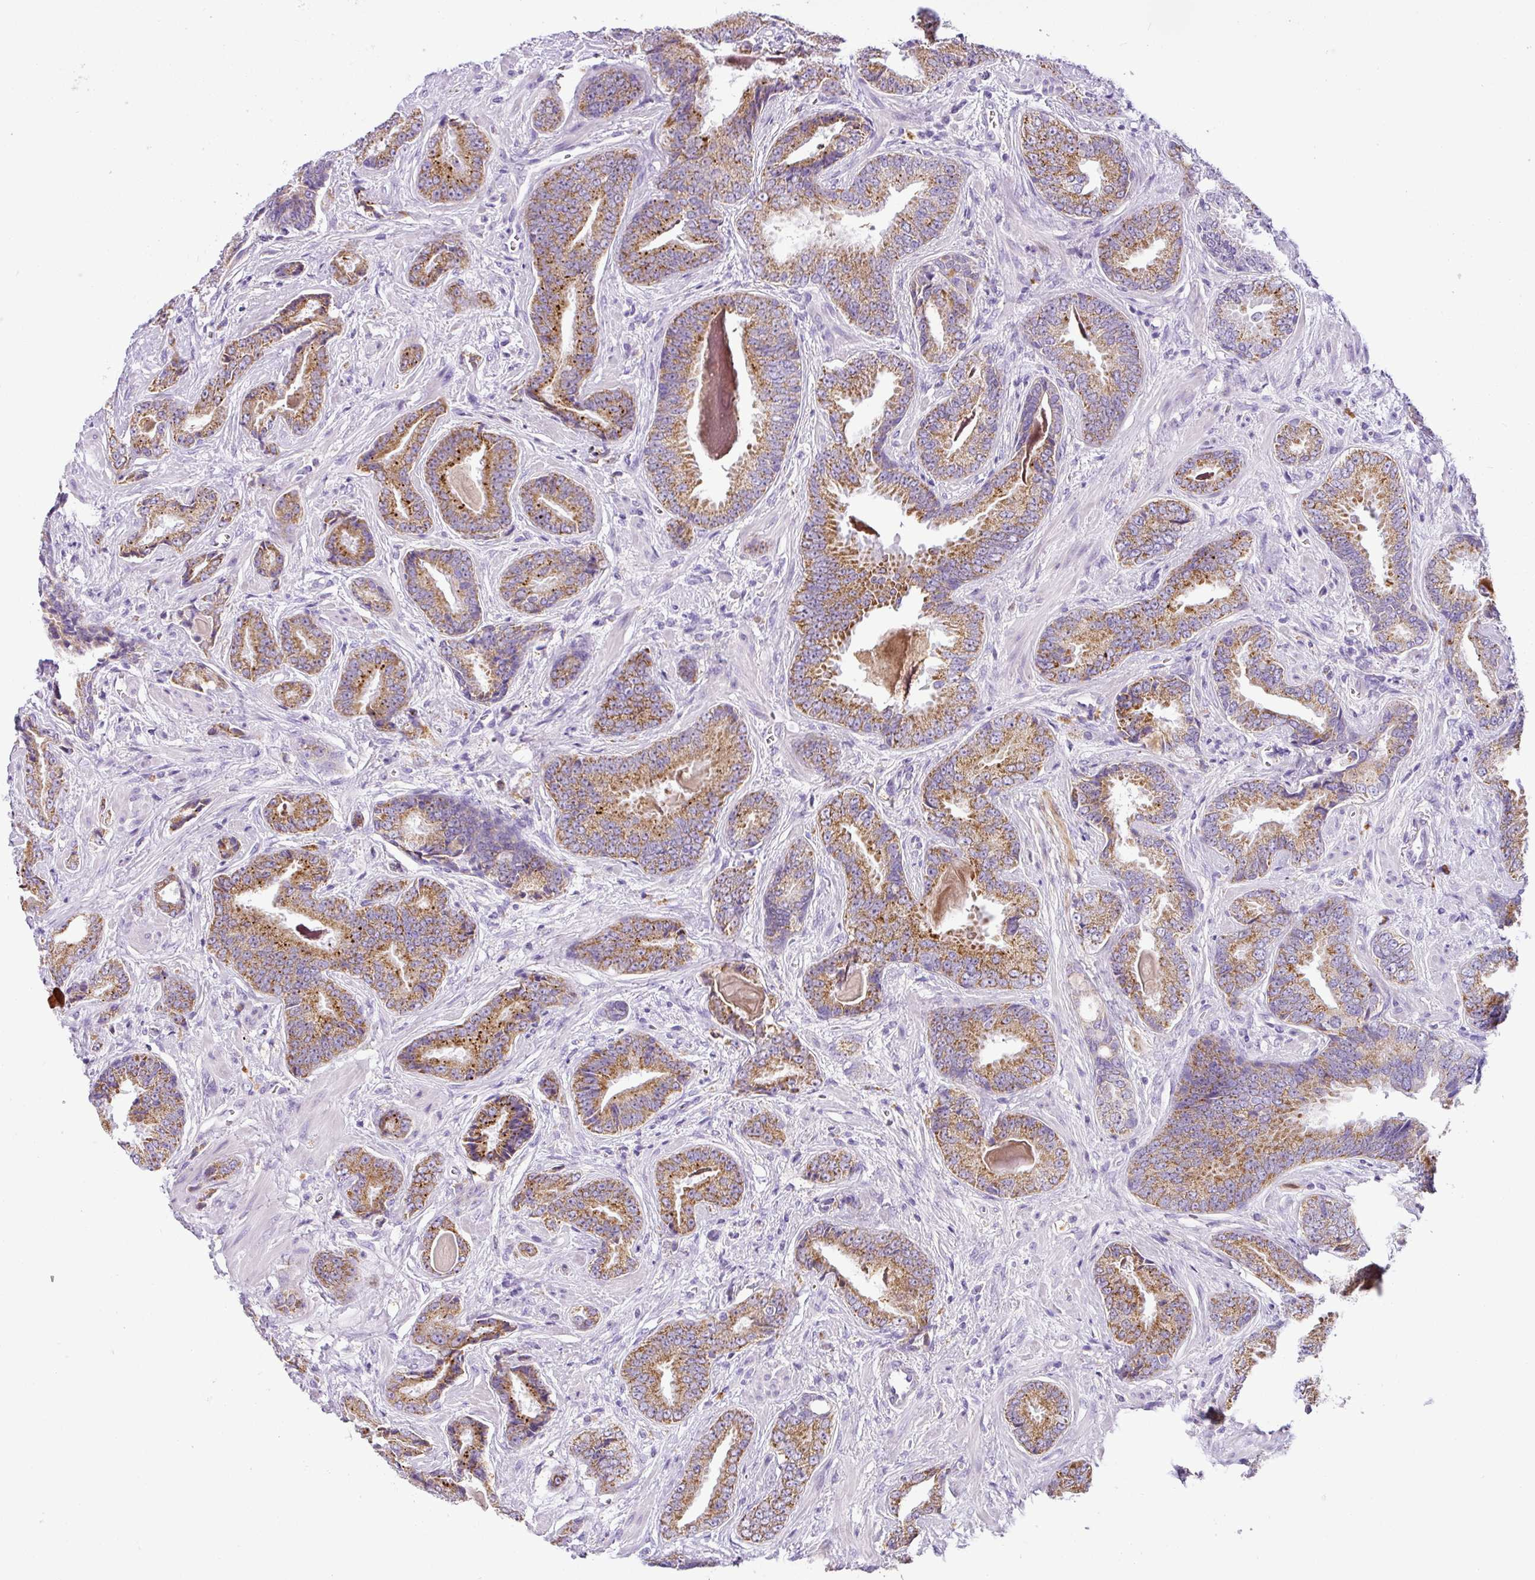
{"staining": {"intensity": "moderate", "quantity": ">75%", "location": "cytoplasmic/membranous"}, "tissue": "prostate cancer", "cell_type": "Tumor cells", "image_type": "cancer", "snomed": [{"axis": "morphology", "description": "Adenocarcinoma, Low grade"}, {"axis": "topography", "description": "Prostate"}], "caption": "There is medium levels of moderate cytoplasmic/membranous positivity in tumor cells of prostate adenocarcinoma (low-grade), as demonstrated by immunohistochemical staining (brown color).", "gene": "HMCN2", "patient": {"sex": "male", "age": 62}}